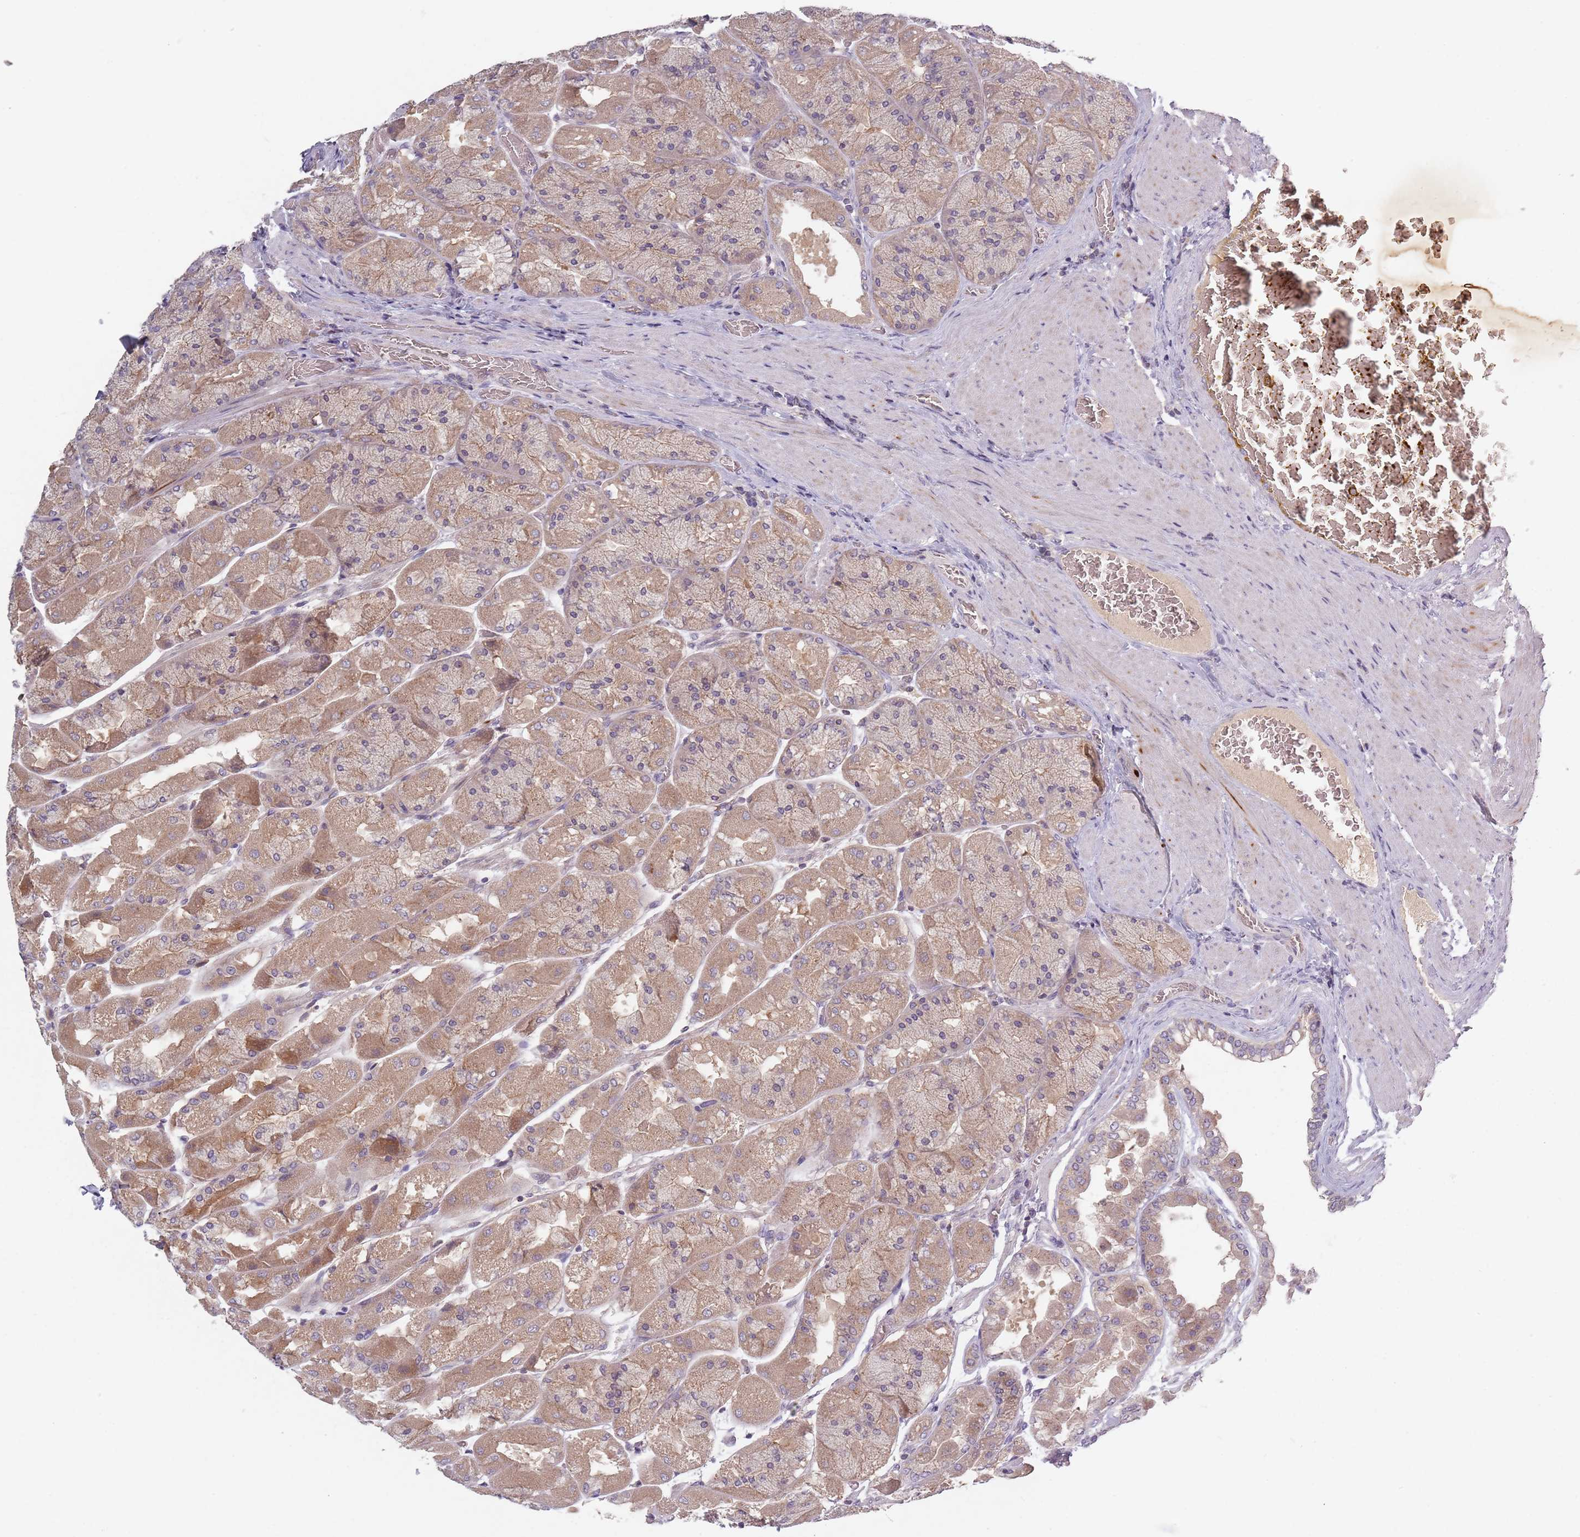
{"staining": {"intensity": "moderate", "quantity": ">75%", "location": "cytoplasmic/membranous"}, "tissue": "stomach", "cell_type": "Glandular cells", "image_type": "normal", "snomed": [{"axis": "morphology", "description": "Normal tissue, NOS"}, {"axis": "topography", "description": "Stomach"}], "caption": "A medium amount of moderate cytoplasmic/membranous staining is identified in about >75% of glandular cells in unremarkable stomach.", "gene": "ASB13", "patient": {"sex": "female", "age": 61}}